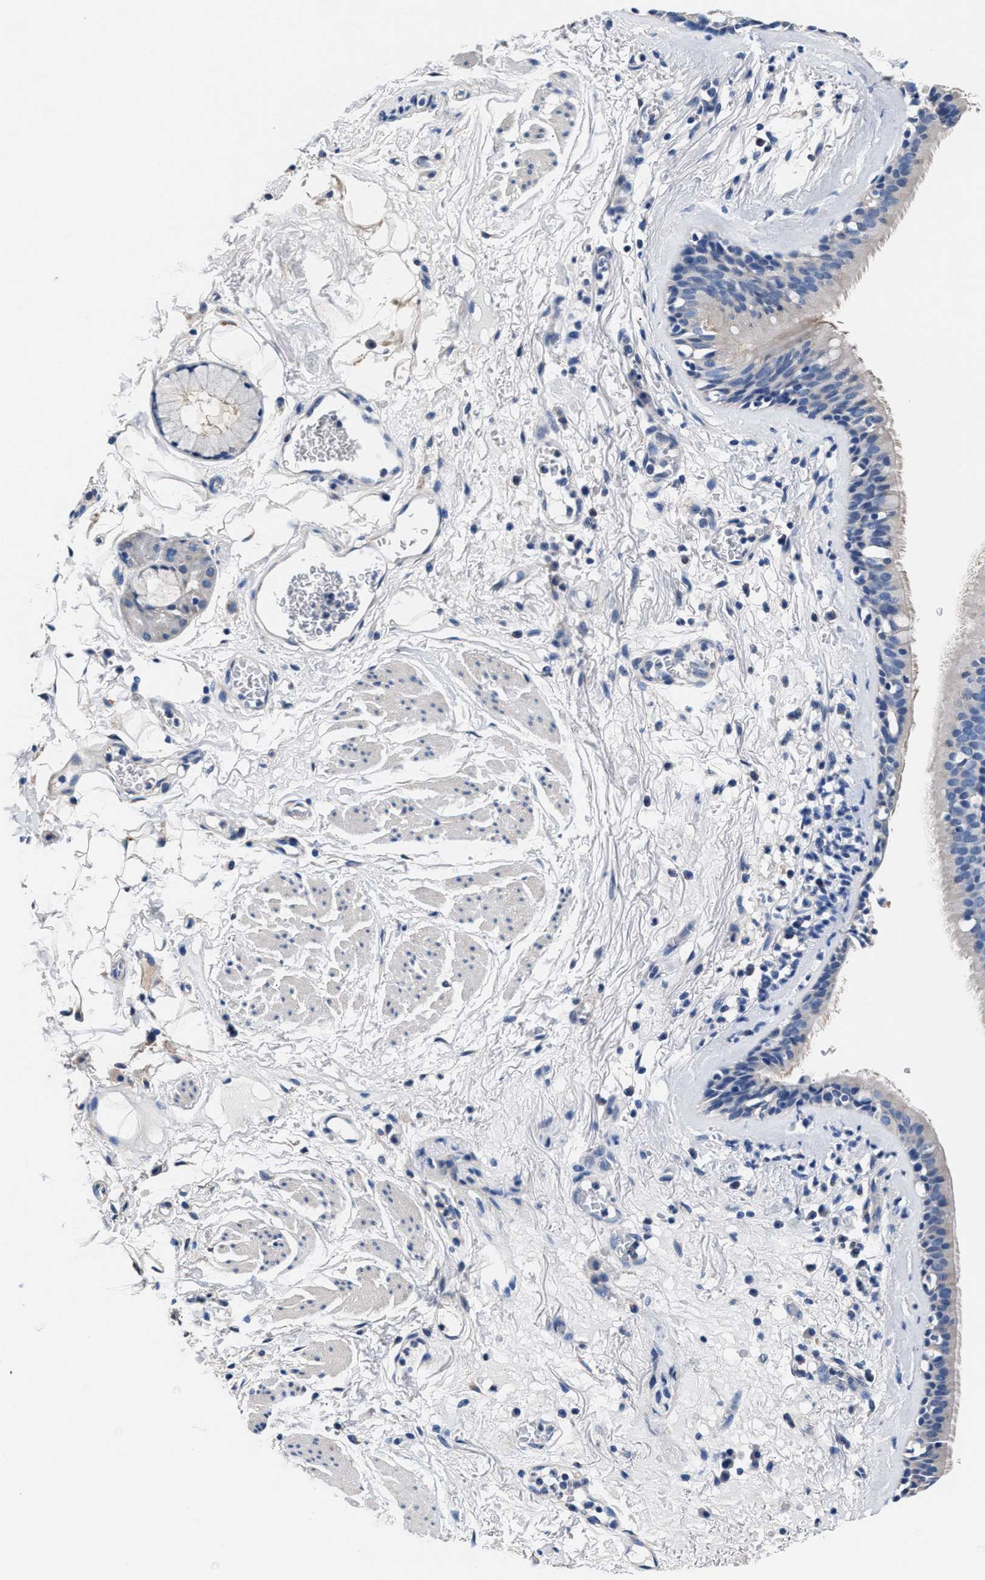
{"staining": {"intensity": "negative", "quantity": "none", "location": "none"}, "tissue": "bronchus", "cell_type": "Respiratory epithelial cells", "image_type": "normal", "snomed": [{"axis": "morphology", "description": "Normal tissue, NOS"}, {"axis": "topography", "description": "Cartilage tissue"}], "caption": "The histopathology image displays no significant staining in respiratory epithelial cells of bronchus. (Brightfield microscopy of DAB immunohistochemistry (IHC) at high magnification).", "gene": "GSTM1", "patient": {"sex": "female", "age": 63}}